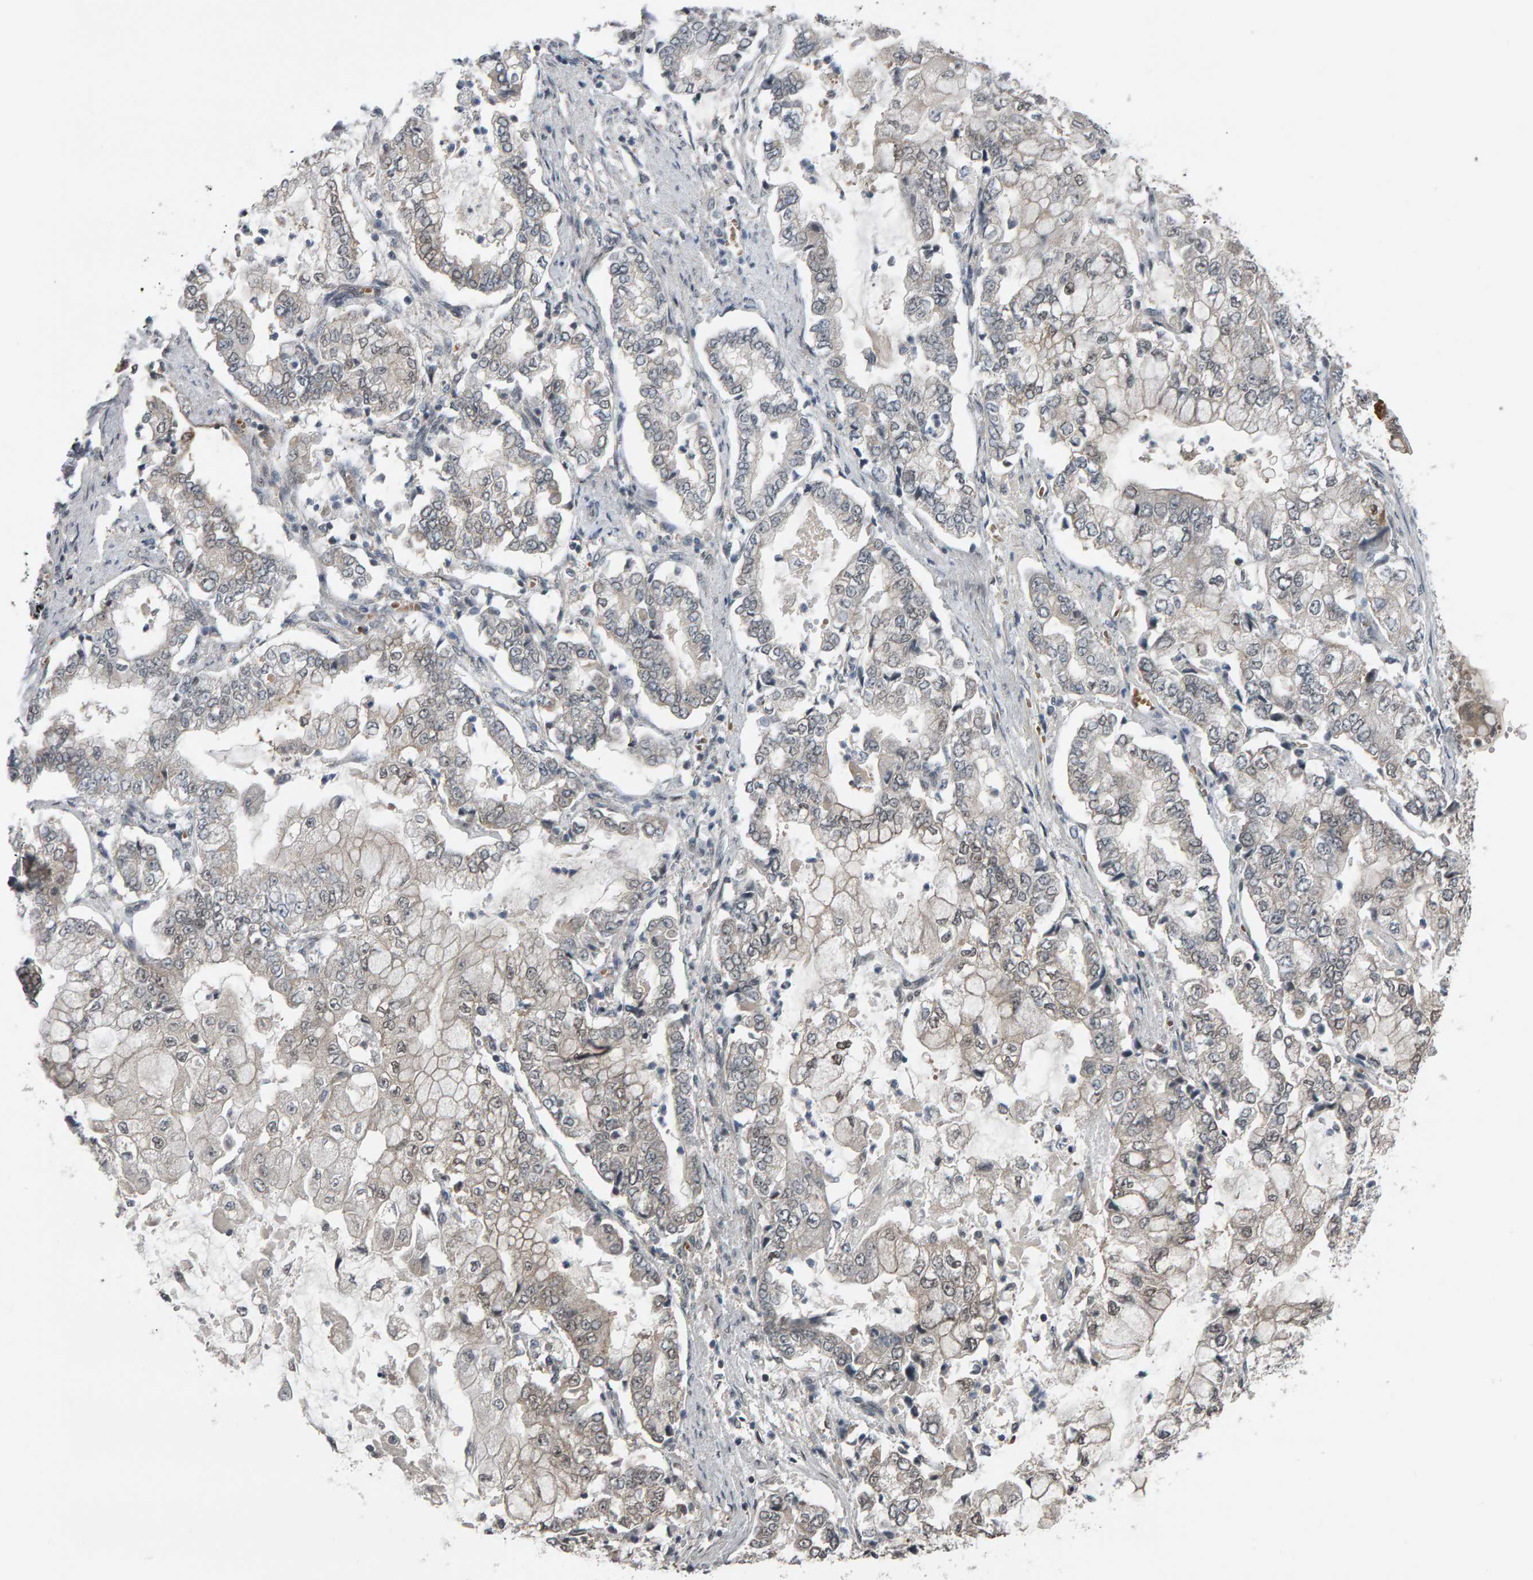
{"staining": {"intensity": "weak", "quantity": "<25%", "location": "cytoplasmic/membranous"}, "tissue": "stomach cancer", "cell_type": "Tumor cells", "image_type": "cancer", "snomed": [{"axis": "morphology", "description": "Adenocarcinoma, NOS"}, {"axis": "topography", "description": "Stomach"}], "caption": "The micrograph reveals no staining of tumor cells in stomach cancer.", "gene": "COASY", "patient": {"sex": "male", "age": 76}}